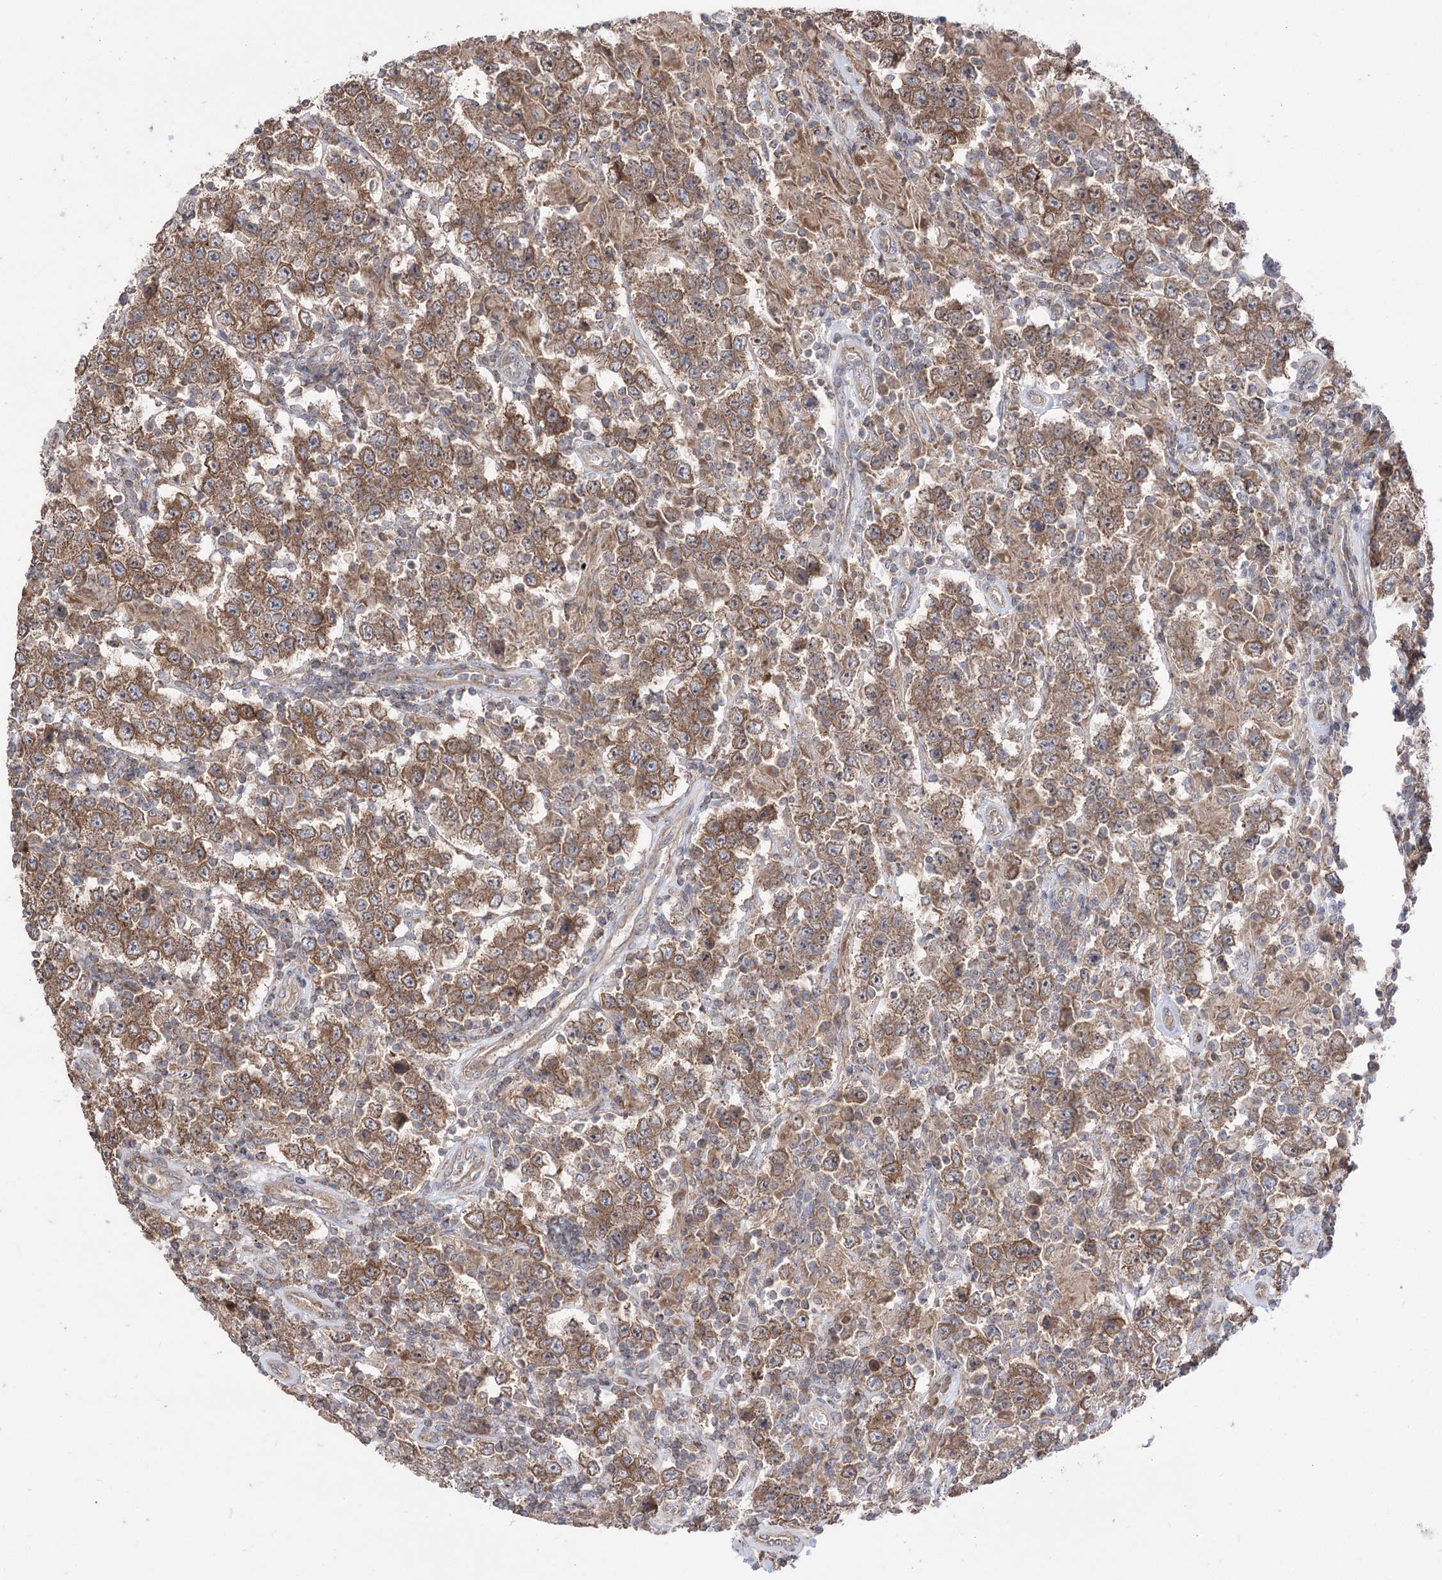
{"staining": {"intensity": "moderate", "quantity": ">75%", "location": "cytoplasmic/membranous"}, "tissue": "testis cancer", "cell_type": "Tumor cells", "image_type": "cancer", "snomed": [{"axis": "morphology", "description": "Normal tissue, NOS"}, {"axis": "morphology", "description": "Urothelial carcinoma, High grade"}, {"axis": "morphology", "description": "Seminoma, NOS"}, {"axis": "morphology", "description": "Carcinoma, Embryonal, NOS"}, {"axis": "topography", "description": "Urinary bladder"}, {"axis": "topography", "description": "Testis"}], "caption": "Protein expression analysis of human testis cancer (embryonal carcinoma) reveals moderate cytoplasmic/membranous expression in about >75% of tumor cells.", "gene": "XYLB", "patient": {"sex": "male", "age": 41}}